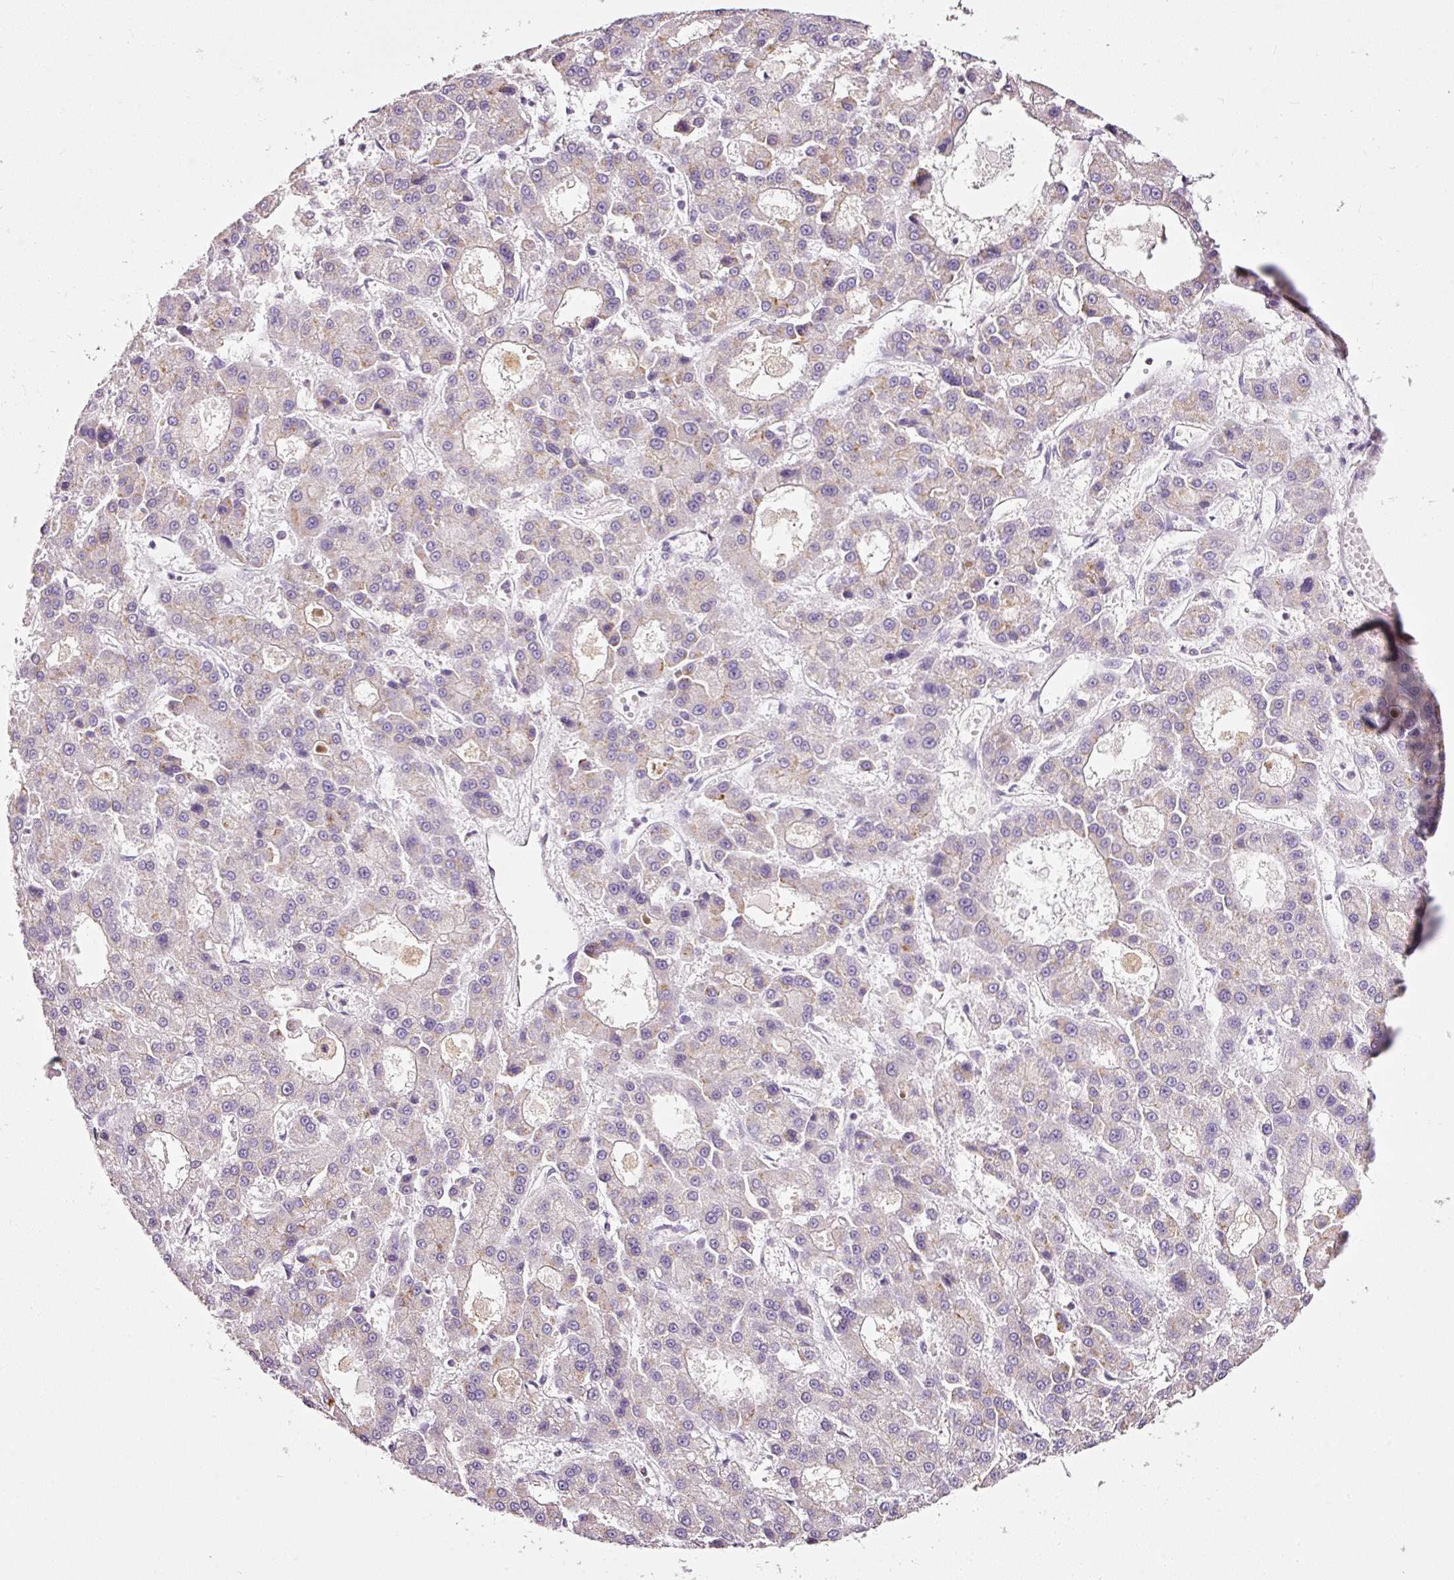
{"staining": {"intensity": "weak", "quantity": "<25%", "location": "cytoplasmic/membranous"}, "tissue": "liver cancer", "cell_type": "Tumor cells", "image_type": "cancer", "snomed": [{"axis": "morphology", "description": "Carcinoma, Hepatocellular, NOS"}, {"axis": "topography", "description": "Liver"}], "caption": "Immunohistochemistry (IHC) of liver cancer shows no expression in tumor cells.", "gene": "CYB561A3", "patient": {"sex": "male", "age": 70}}